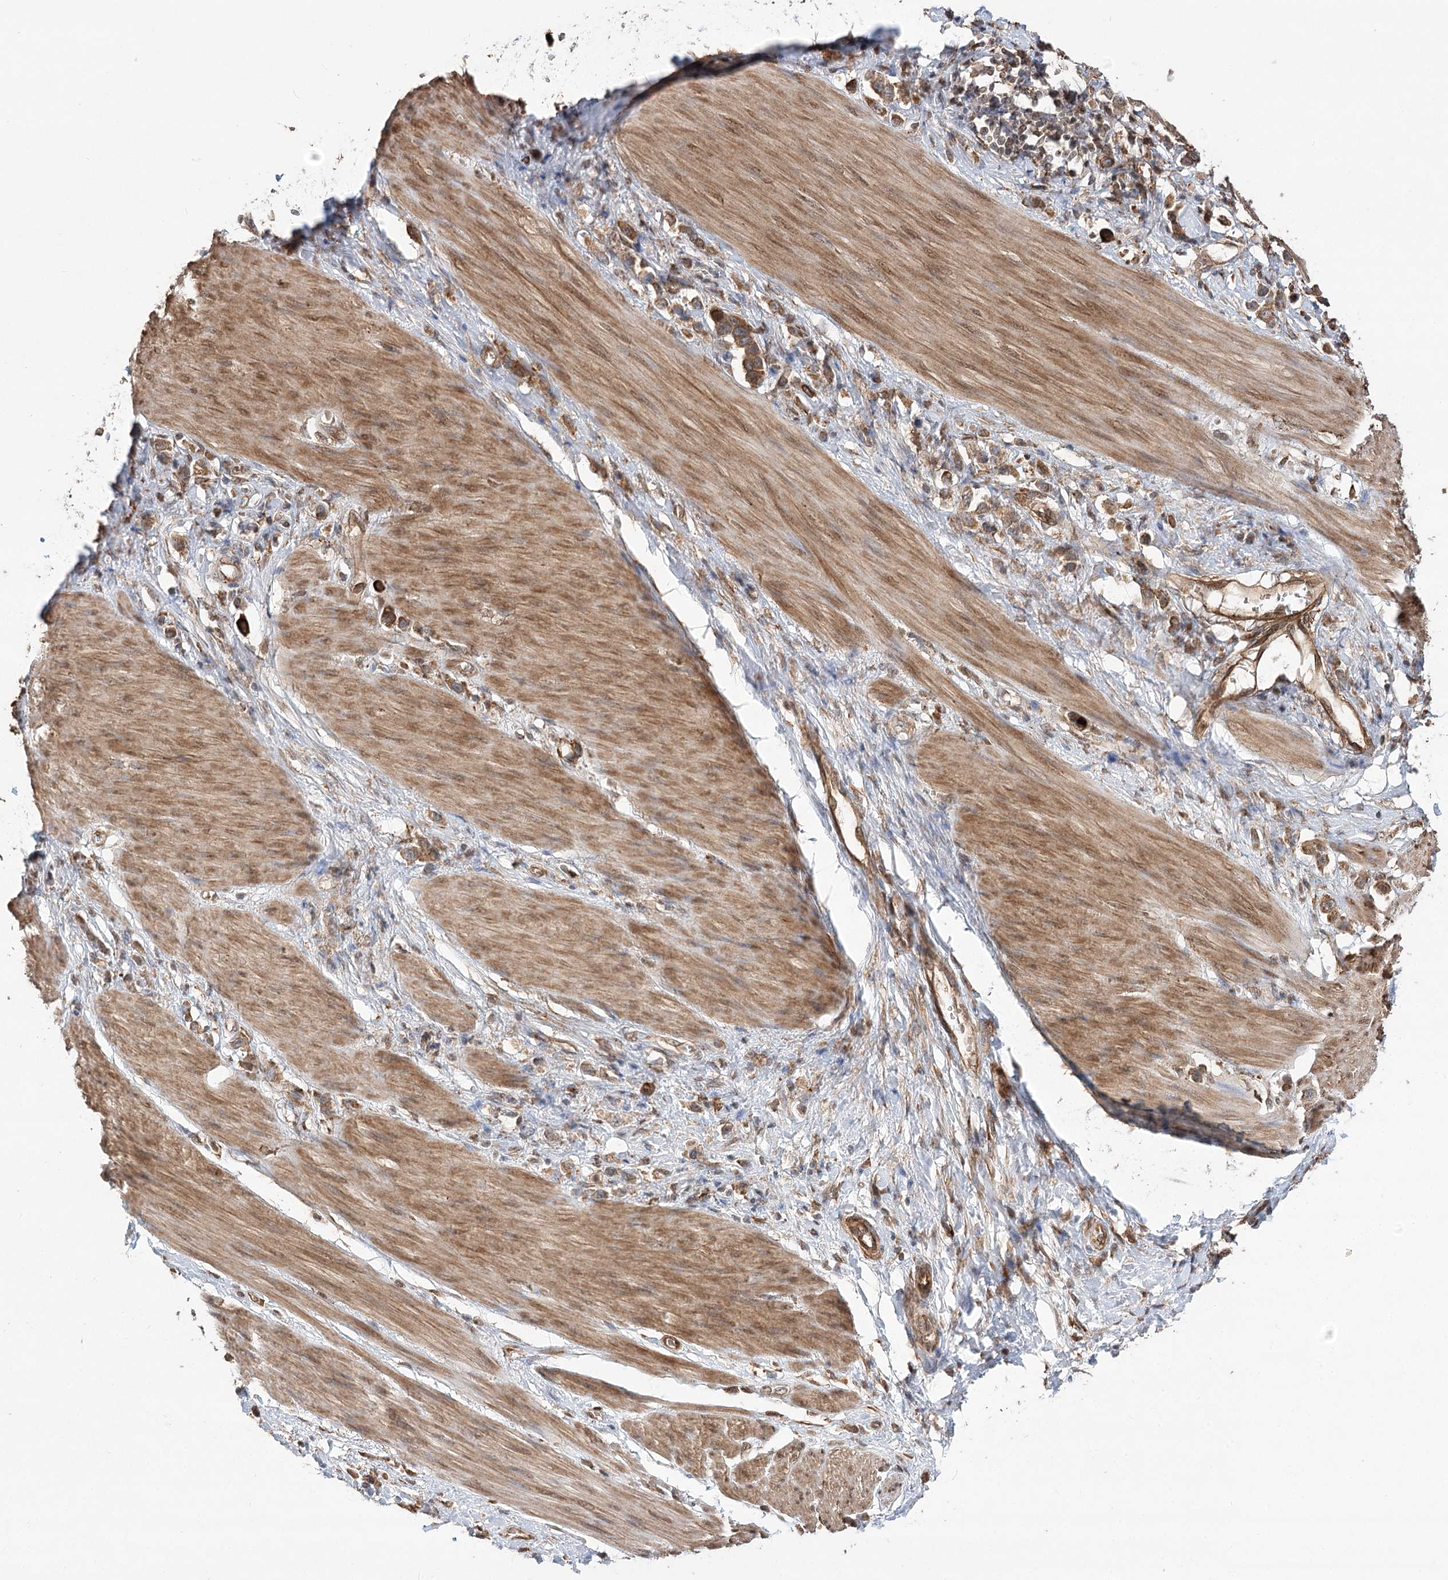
{"staining": {"intensity": "moderate", "quantity": ">75%", "location": "cytoplasmic/membranous"}, "tissue": "stomach cancer", "cell_type": "Tumor cells", "image_type": "cancer", "snomed": [{"axis": "morphology", "description": "Adenocarcinoma, NOS"}, {"axis": "topography", "description": "Stomach"}], "caption": "An IHC photomicrograph of tumor tissue is shown. Protein staining in brown labels moderate cytoplasmic/membranous positivity in stomach adenocarcinoma within tumor cells.", "gene": "DNAJB14", "patient": {"sex": "female", "age": 65}}